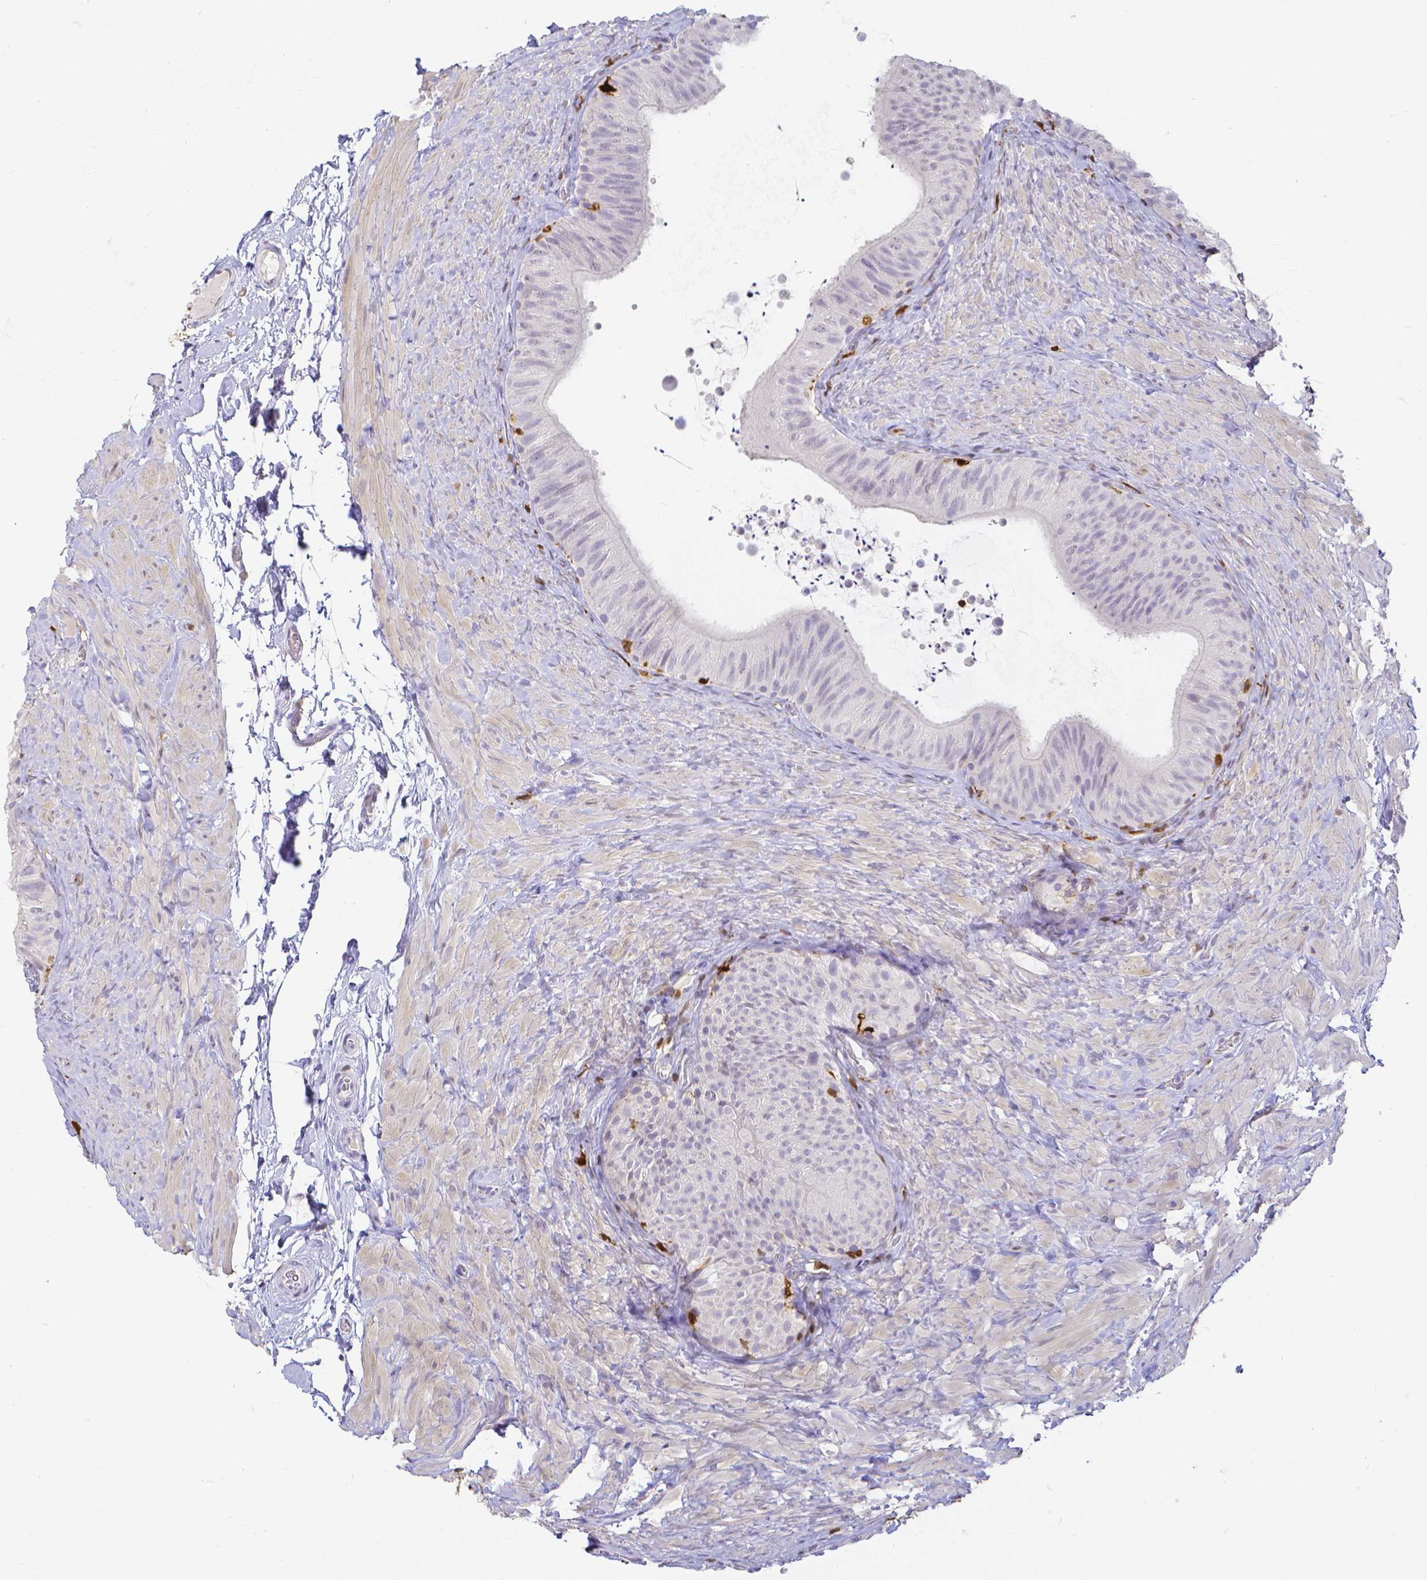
{"staining": {"intensity": "negative", "quantity": "none", "location": "none"}, "tissue": "epididymis", "cell_type": "Glandular cells", "image_type": "normal", "snomed": [{"axis": "morphology", "description": "Normal tissue, NOS"}, {"axis": "topography", "description": "Epididymis, spermatic cord, NOS"}, {"axis": "topography", "description": "Epididymis"}], "caption": "A high-resolution photomicrograph shows immunohistochemistry staining of benign epididymis, which reveals no significant expression in glandular cells. (Stains: DAB (3,3'-diaminobenzidine) immunohistochemistry (IHC) with hematoxylin counter stain, Microscopy: brightfield microscopy at high magnification).", "gene": "COTL1", "patient": {"sex": "male", "age": 31}}